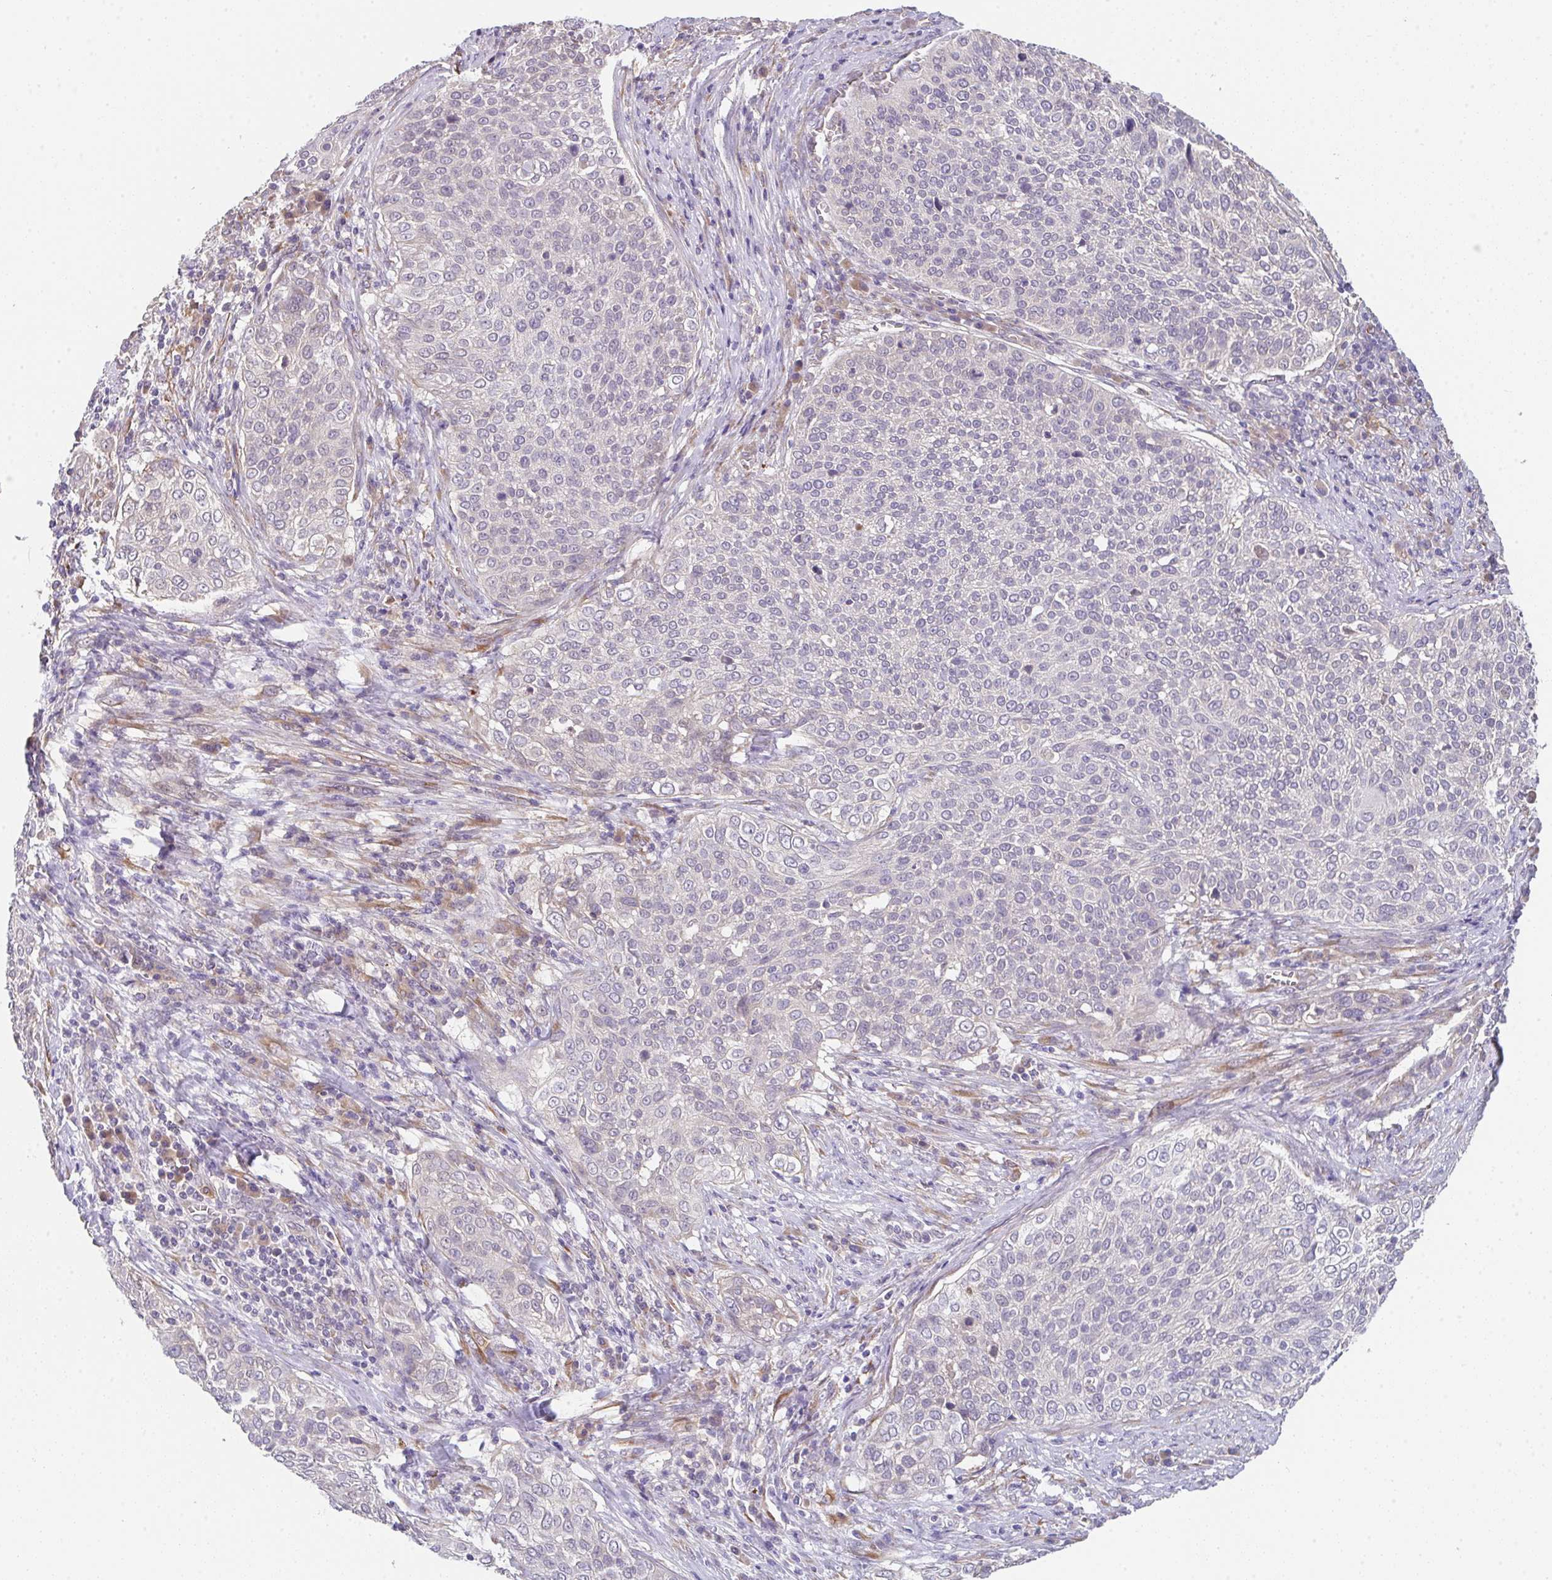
{"staining": {"intensity": "negative", "quantity": "none", "location": "none"}, "tissue": "cervical cancer", "cell_type": "Tumor cells", "image_type": "cancer", "snomed": [{"axis": "morphology", "description": "Squamous cell carcinoma, NOS"}, {"axis": "topography", "description": "Cervix"}], "caption": "This image is of cervical cancer stained with IHC to label a protein in brown with the nuclei are counter-stained blue. There is no positivity in tumor cells.", "gene": "TSPAN31", "patient": {"sex": "female", "age": 31}}